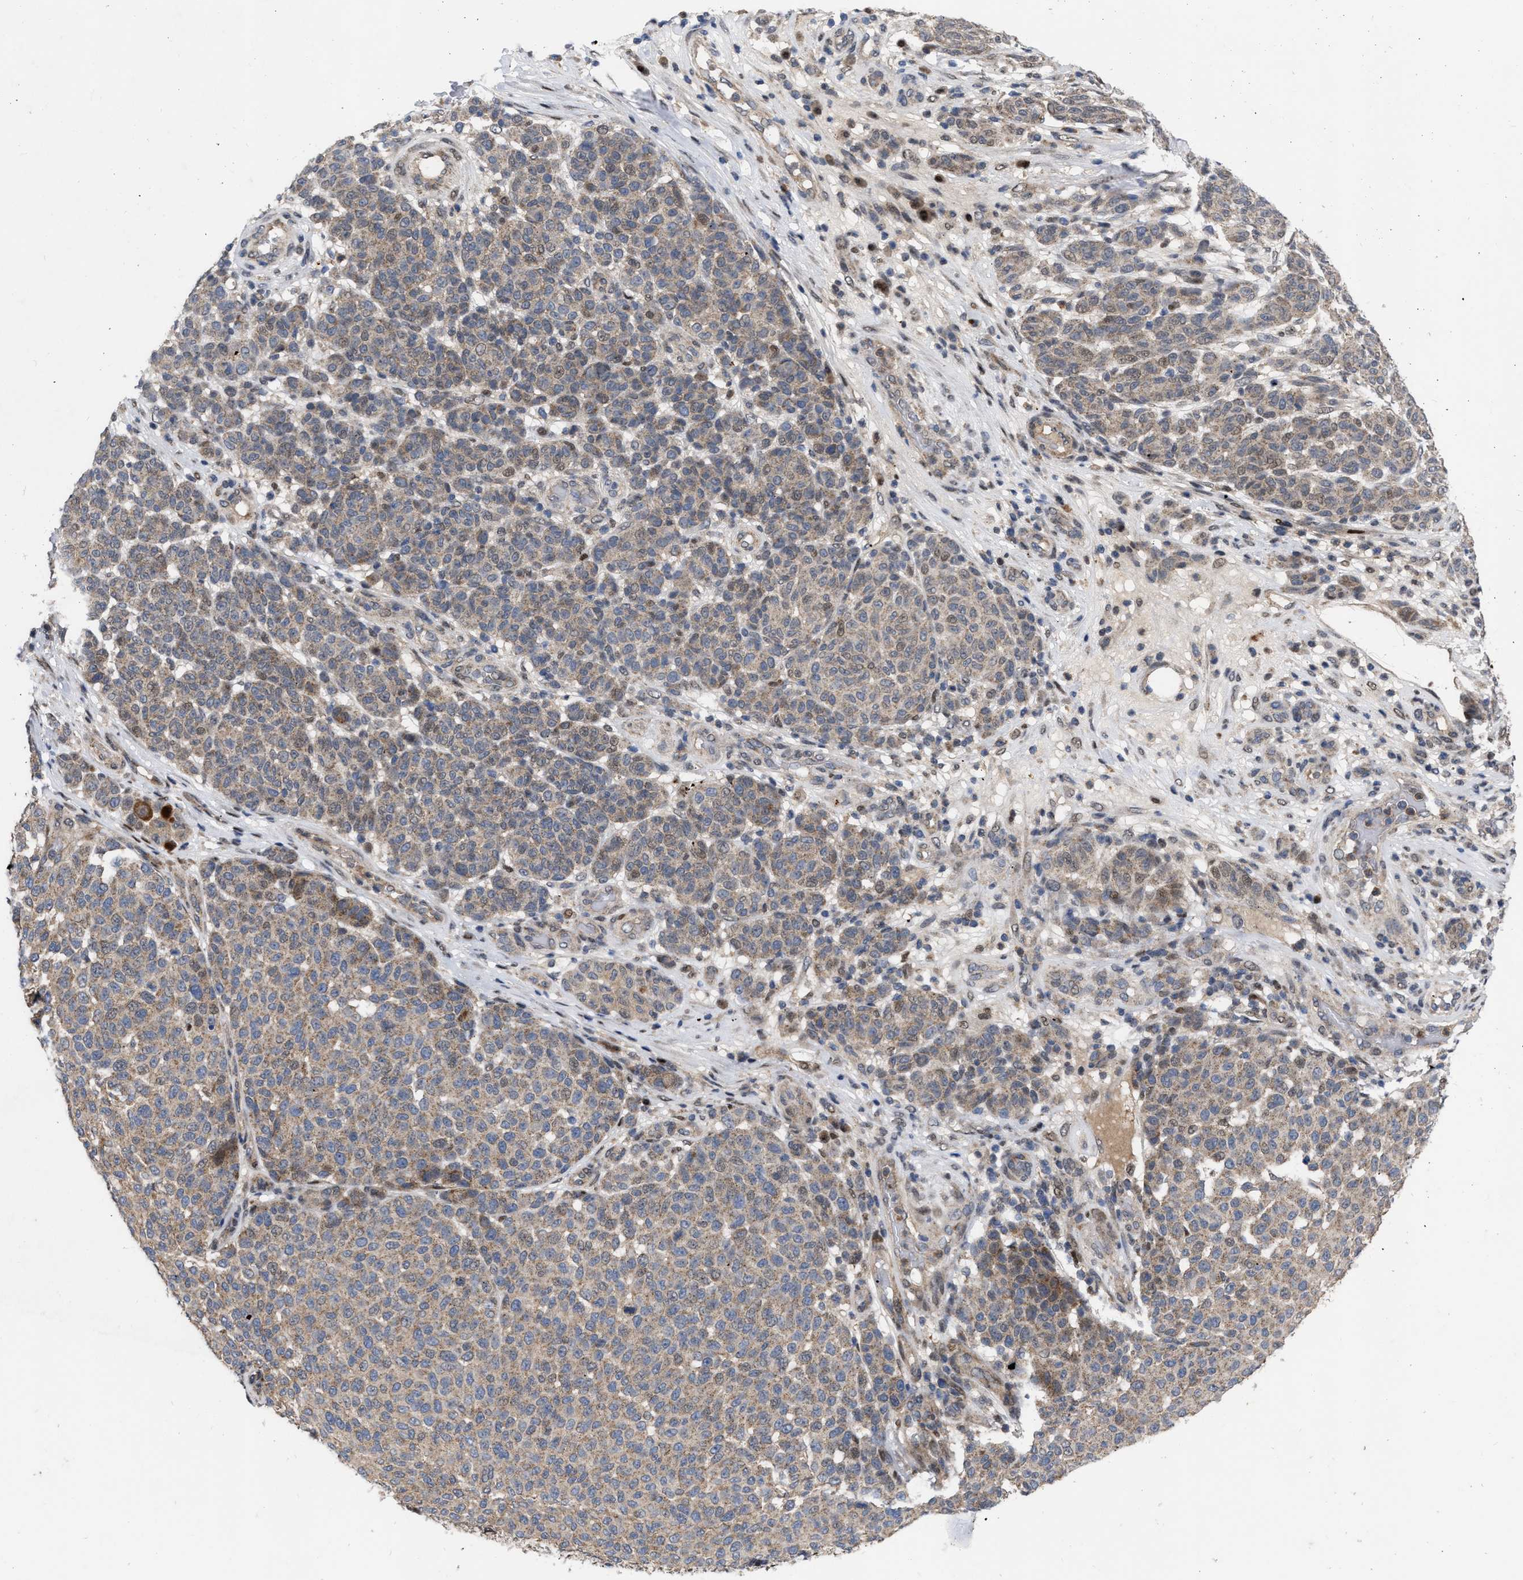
{"staining": {"intensity": "negative", "quantity": "none", "location": "none"}, "tissue": "melanoma", "cell_type": "Tumor cells", "image_type": "cancer", "snomed": [{"axis": "morphology", "description": "Malignant melanoma, NOS"}, {"axis": "topography", "description": "Skin"}], "caption": "Histopathology image shows no protein expression in tumor cells of melanoma tissue.", "gene": "MDM4", "patient": {"sex": "male", "age": 59}}